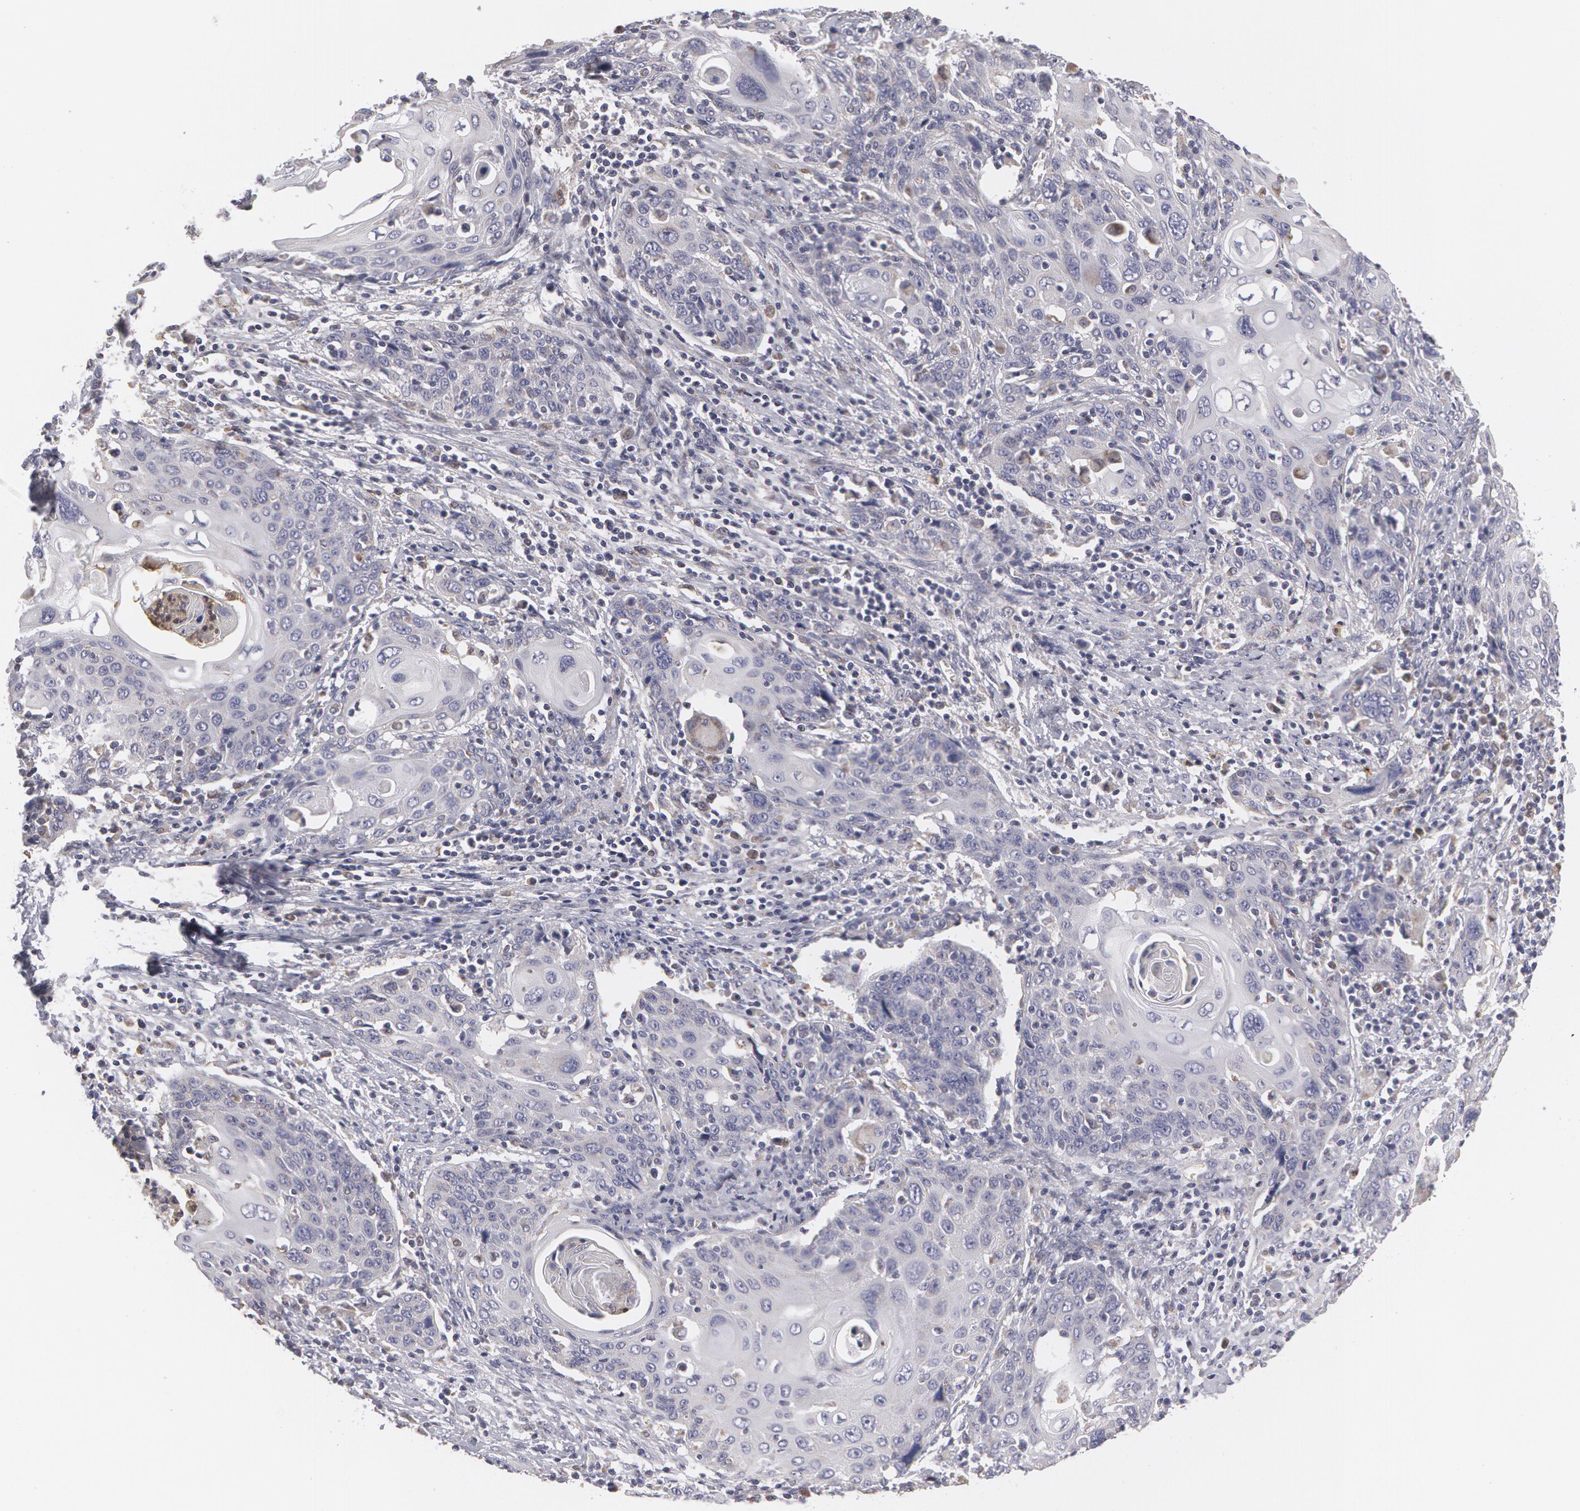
{"staining": {"intensity": "weak", "quantity": "<25%", "location": "cytoplasmic/membranous"}, "tissue": "cervical cancer", "cell_type": "Tumor cells", "image_type": "cancer", "snomed": [{"axis": "morphology", "description": "Squamous cell carcinoma, NOS"}, {"axis": "topography", "description": "Cervix"}], "caption": "Protein analysis of squamous cell carcinoma (cervical) demonstrates no significant staining in tumor cells. (DAB (3,3'-diaminobenzidine) immunohistochemistry visualized using brightfield microscopy, high magnification).", "gene": "CAT", "patient": {"sex": "female", "age": 54}}